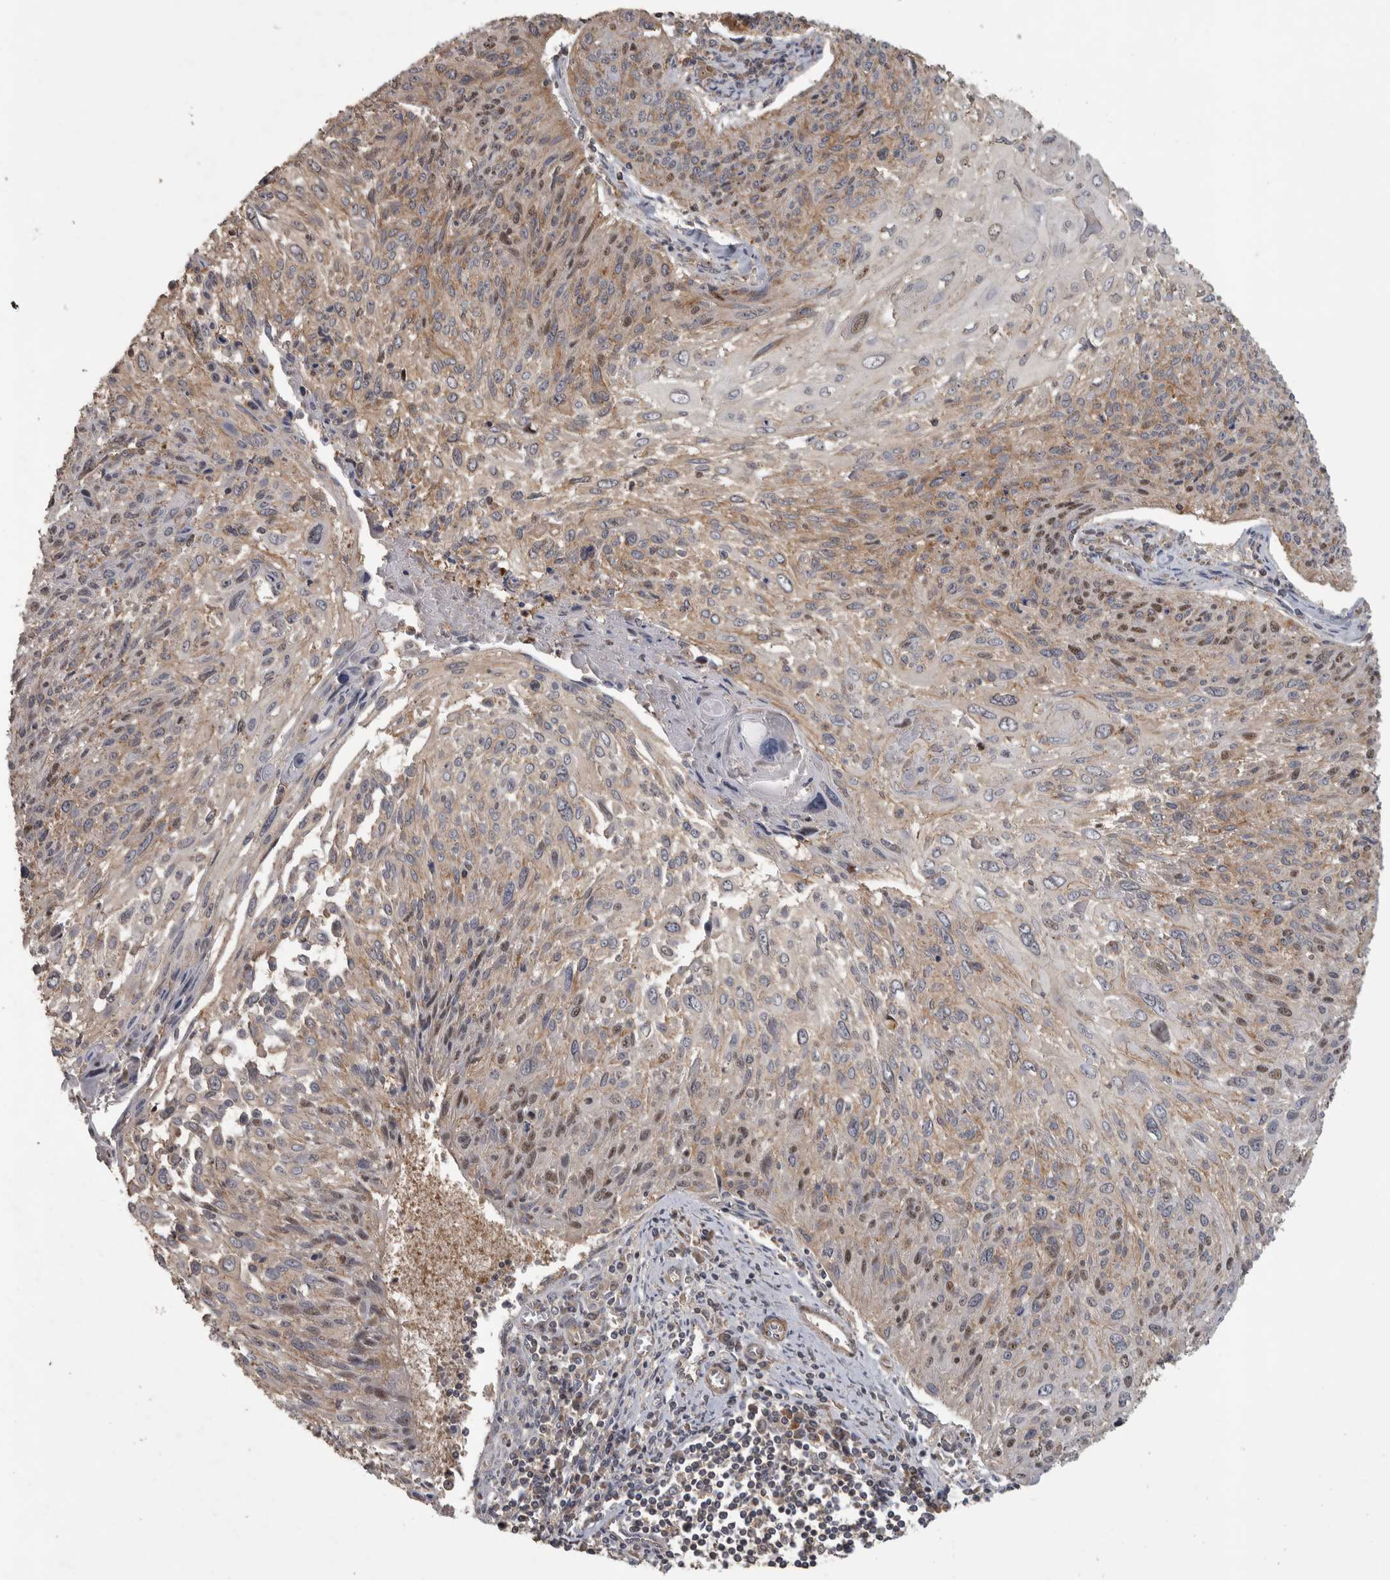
{"staining": {"intensity": "moderate", "quantity": "25%-75%", "location": "cytoplasmic/membranous,nuclear"}, "tissue": "cervical cancer", "cell_type": "Tumor cells", "image_type": "cancer", "snomed": [{"axis": "morphology", "description": "Squamous cell carcinoma, NOS"}, {"axis": "topography", "description": "Cervix"}], "caption": "The immunohistochemical stain highlights moderate cytoplasmic/membranous and nuclear expression in tumor cells of cervical cancer (squamous cell carcinoma) tissue. (Stains: DAB (3,3'-diaminobenzidine) in brown, nuclei in blue, Microscopy: brightfield microscopy at high magnification).", "gene": "IFRD1", "patient": {"sex": "female", "age": 51}}